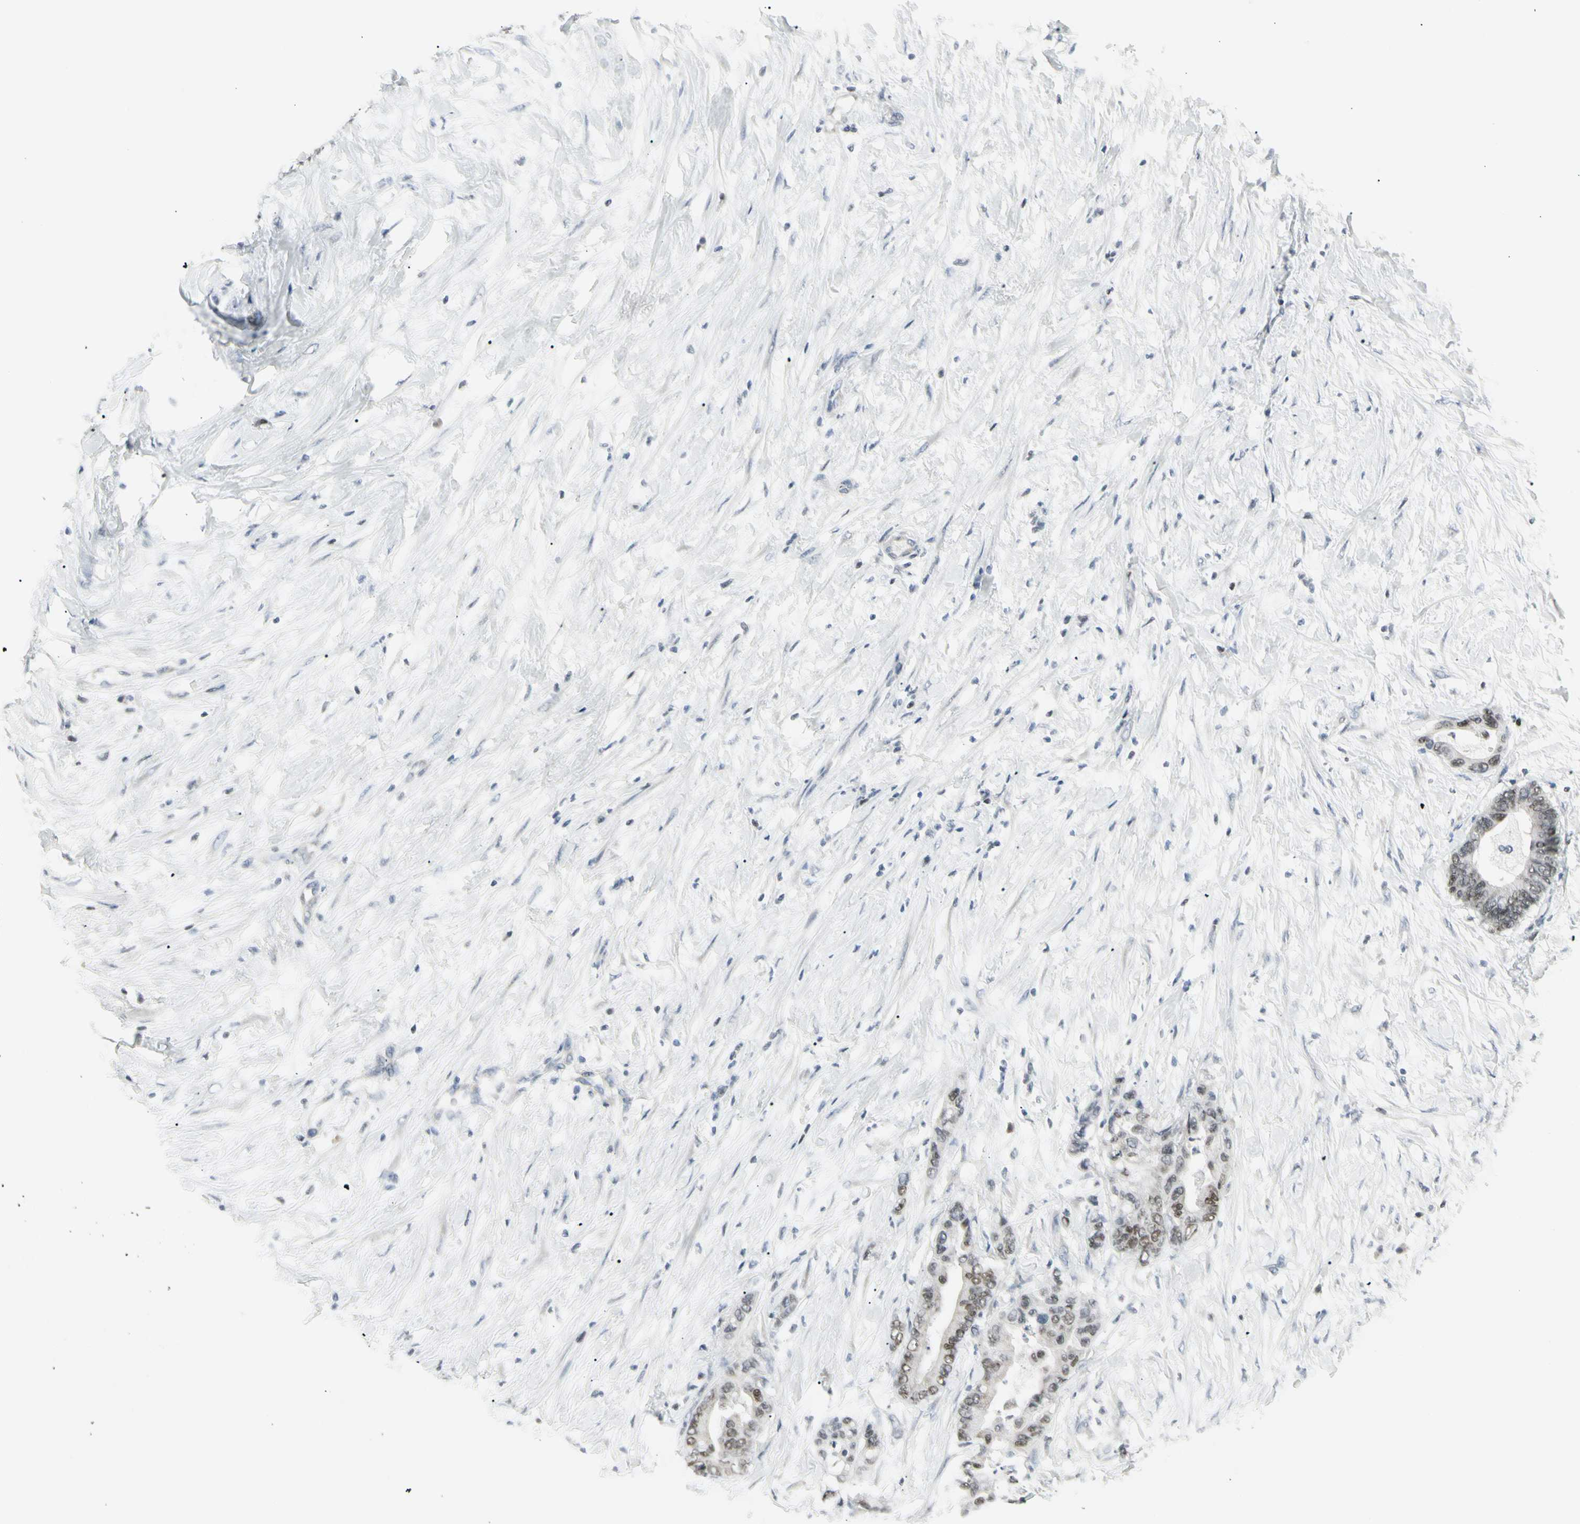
{"staining": {"intensity": "moderate", "quantity": "25%-75%", "location": "nuclear"}, "tissue": "colorectal cancer", "cell_type": "Tumor cells", "image_type": "cancer", "snomed": [{"axis": "morphology", "description": "Normal tissue, NOS"}, {"axis": "morphology", "description": "Adenocarcinoma, NOS"}, {"axis": "topography", "description": "Colon"}], "caption": "Approximately 25%-75% of tumor cells in human colorectal adenocarcinoma show moderate nuclear protein positivity as visualized by brown immunohistochemical staining.", "gene": "ZBTB7B", "patient": {"sex": "male", "age": 82}}